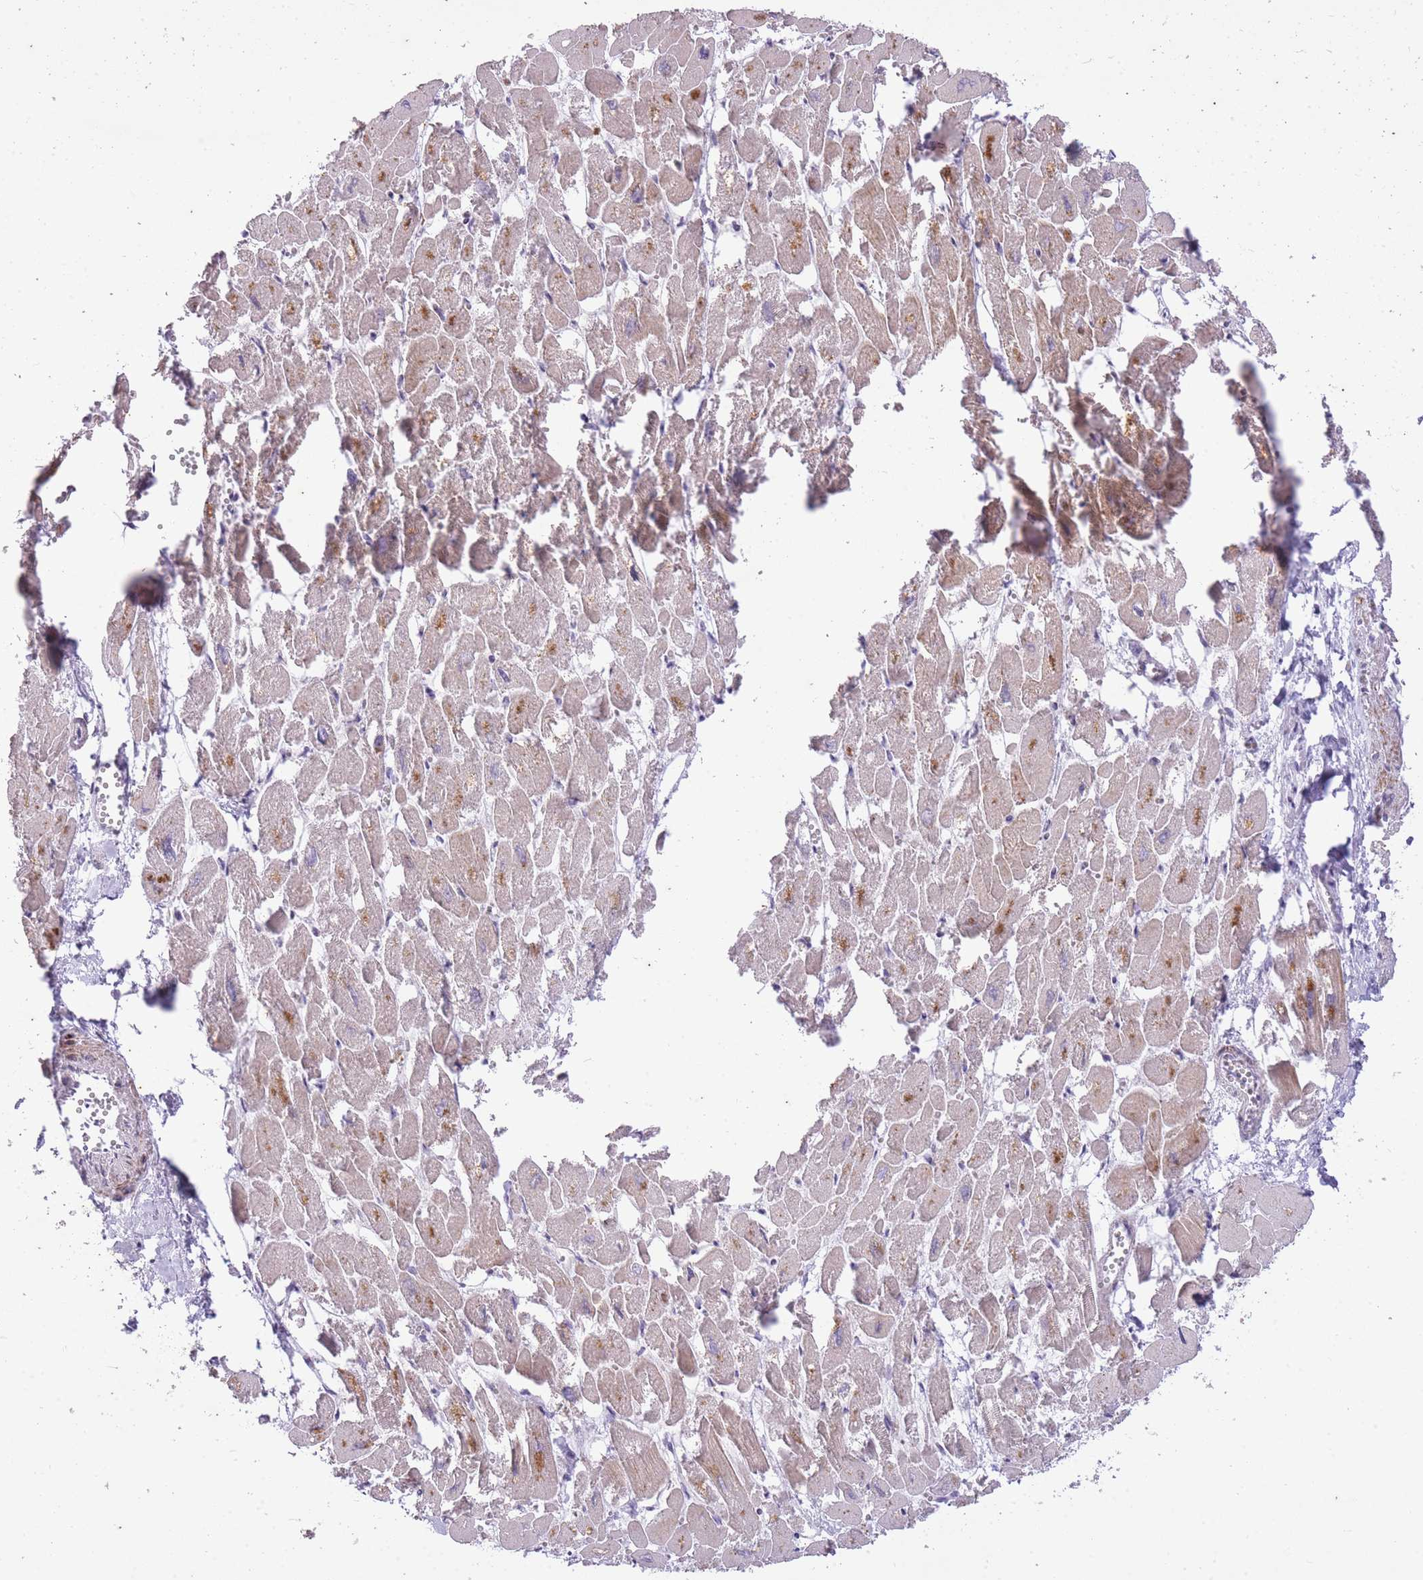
{"staining": {"intensity": "moderate", "quantity": "25%-75%", "location": "cytoplasmic/membranous"}, "tissue": "heart muscle", "cell_type": "Cardiomyocytes", "image_type": "normal", "snomed": [{"axis": "morphology", "description": "Normal tissue, NOS"}, {"axis": "topography", "description": "Heart"}], "caption": "Immunohistochemistry image of unremarkable heart muscle: human heart muscle stained using immunohistochemistry (IHC) demonstrates medium levels of moderate protein expression localized specifically in the cytoplasmic/membranous of cardiomyocytes, appearing as a cytoplasmic/membranous brown color.", "gene": "CNTNAP3B", "patient": {"sex": "male", "age": 54}}